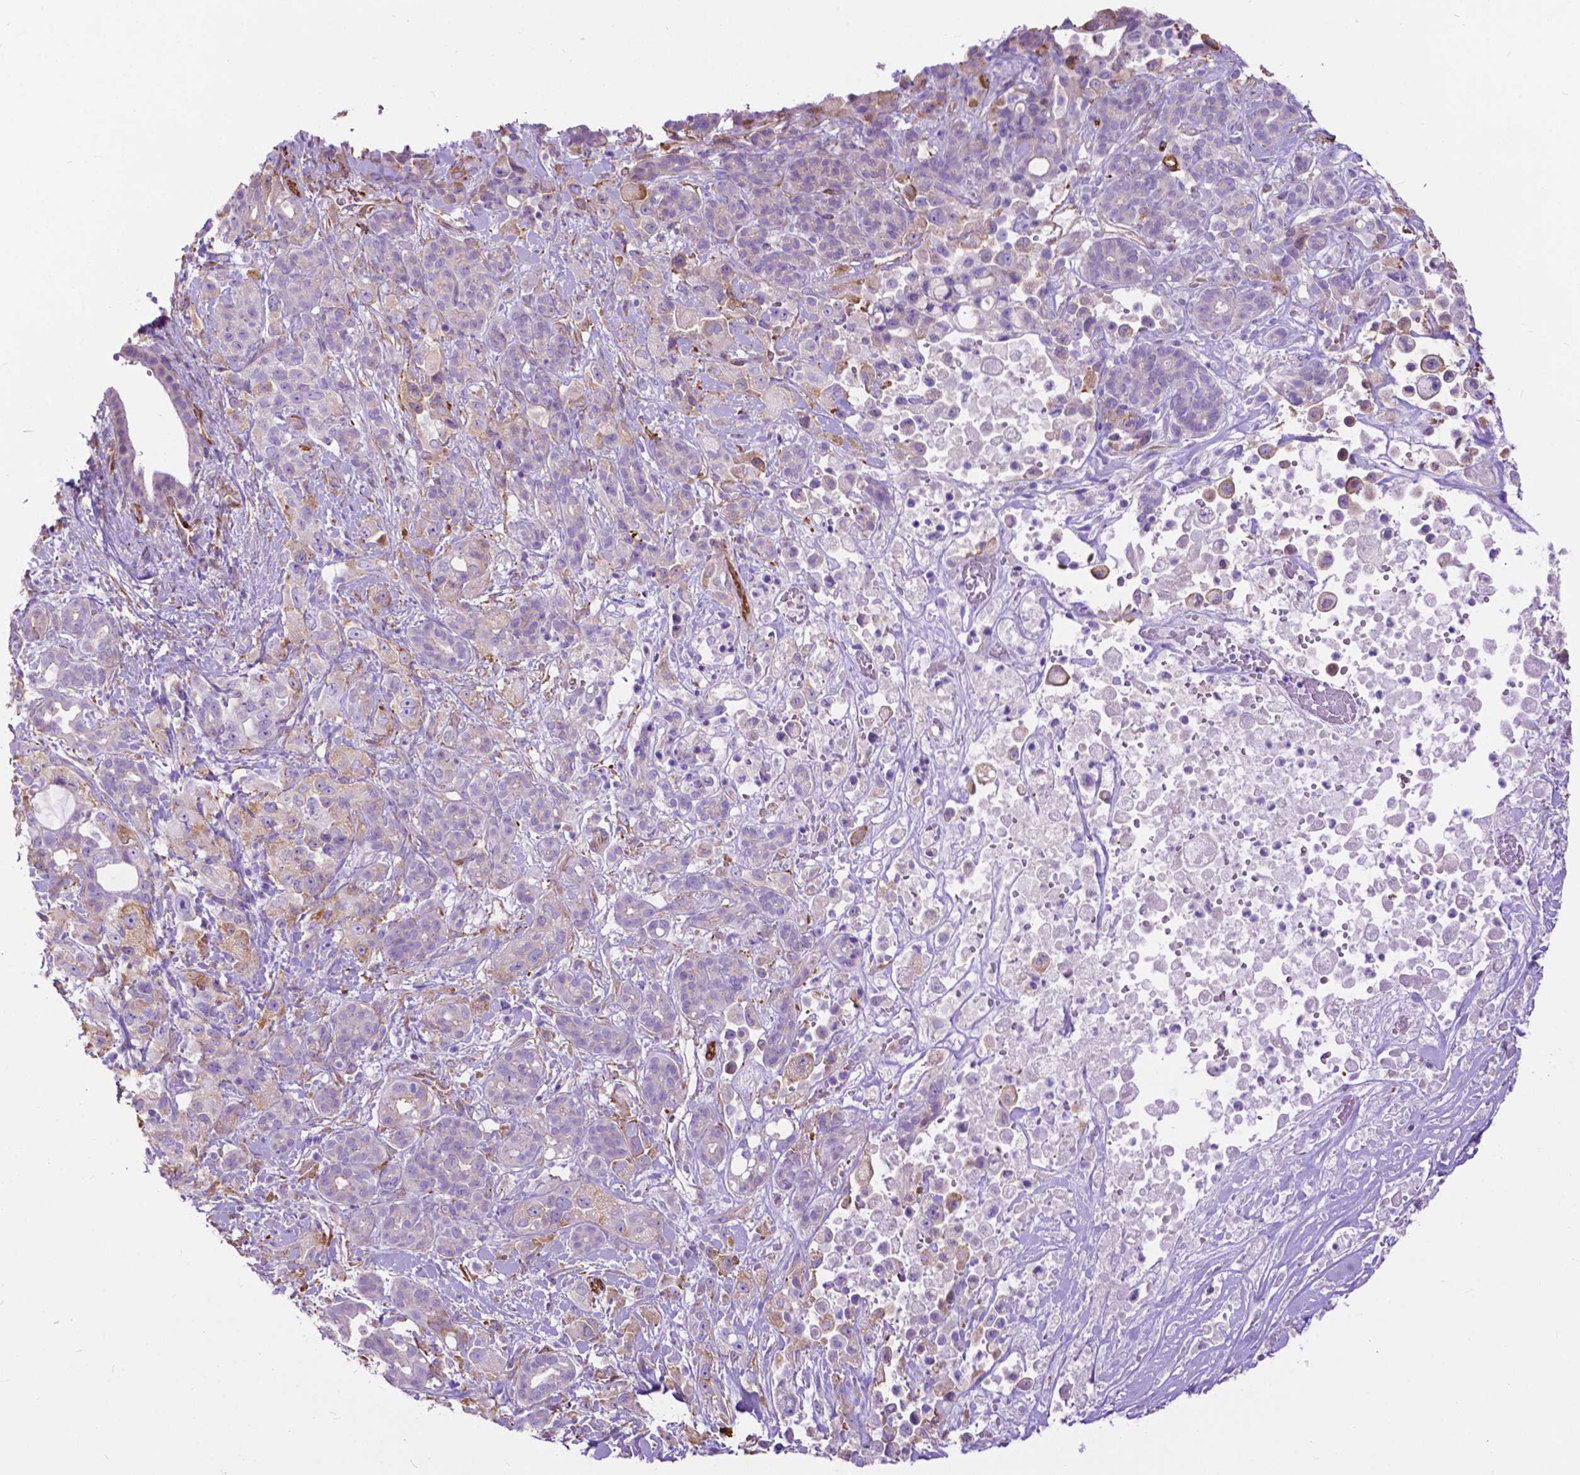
{"staining": {"intensity": "negative", "quantity": "none", "location": "none"}, "tissue": "pancreatic cancer", "cell_type": "Tumor cells", "image_type": "cancer", "snomed": [{"axis": "morphology", "description": "Adenocarcinoma, NOS"}, {"axis": "topography", "description": "Pancreas"}], "caption": "High magnification brightfield microscopy of pancreatic cancer (adenocarcinoma) stained with DAB (3,3'-diaminobenzidine) (brown) and counterstained with hematoxylin (blue): tumor cells show no significant staining.", "gene": "PCDHA12", "patient": {"sex": "male", "age": 44}}